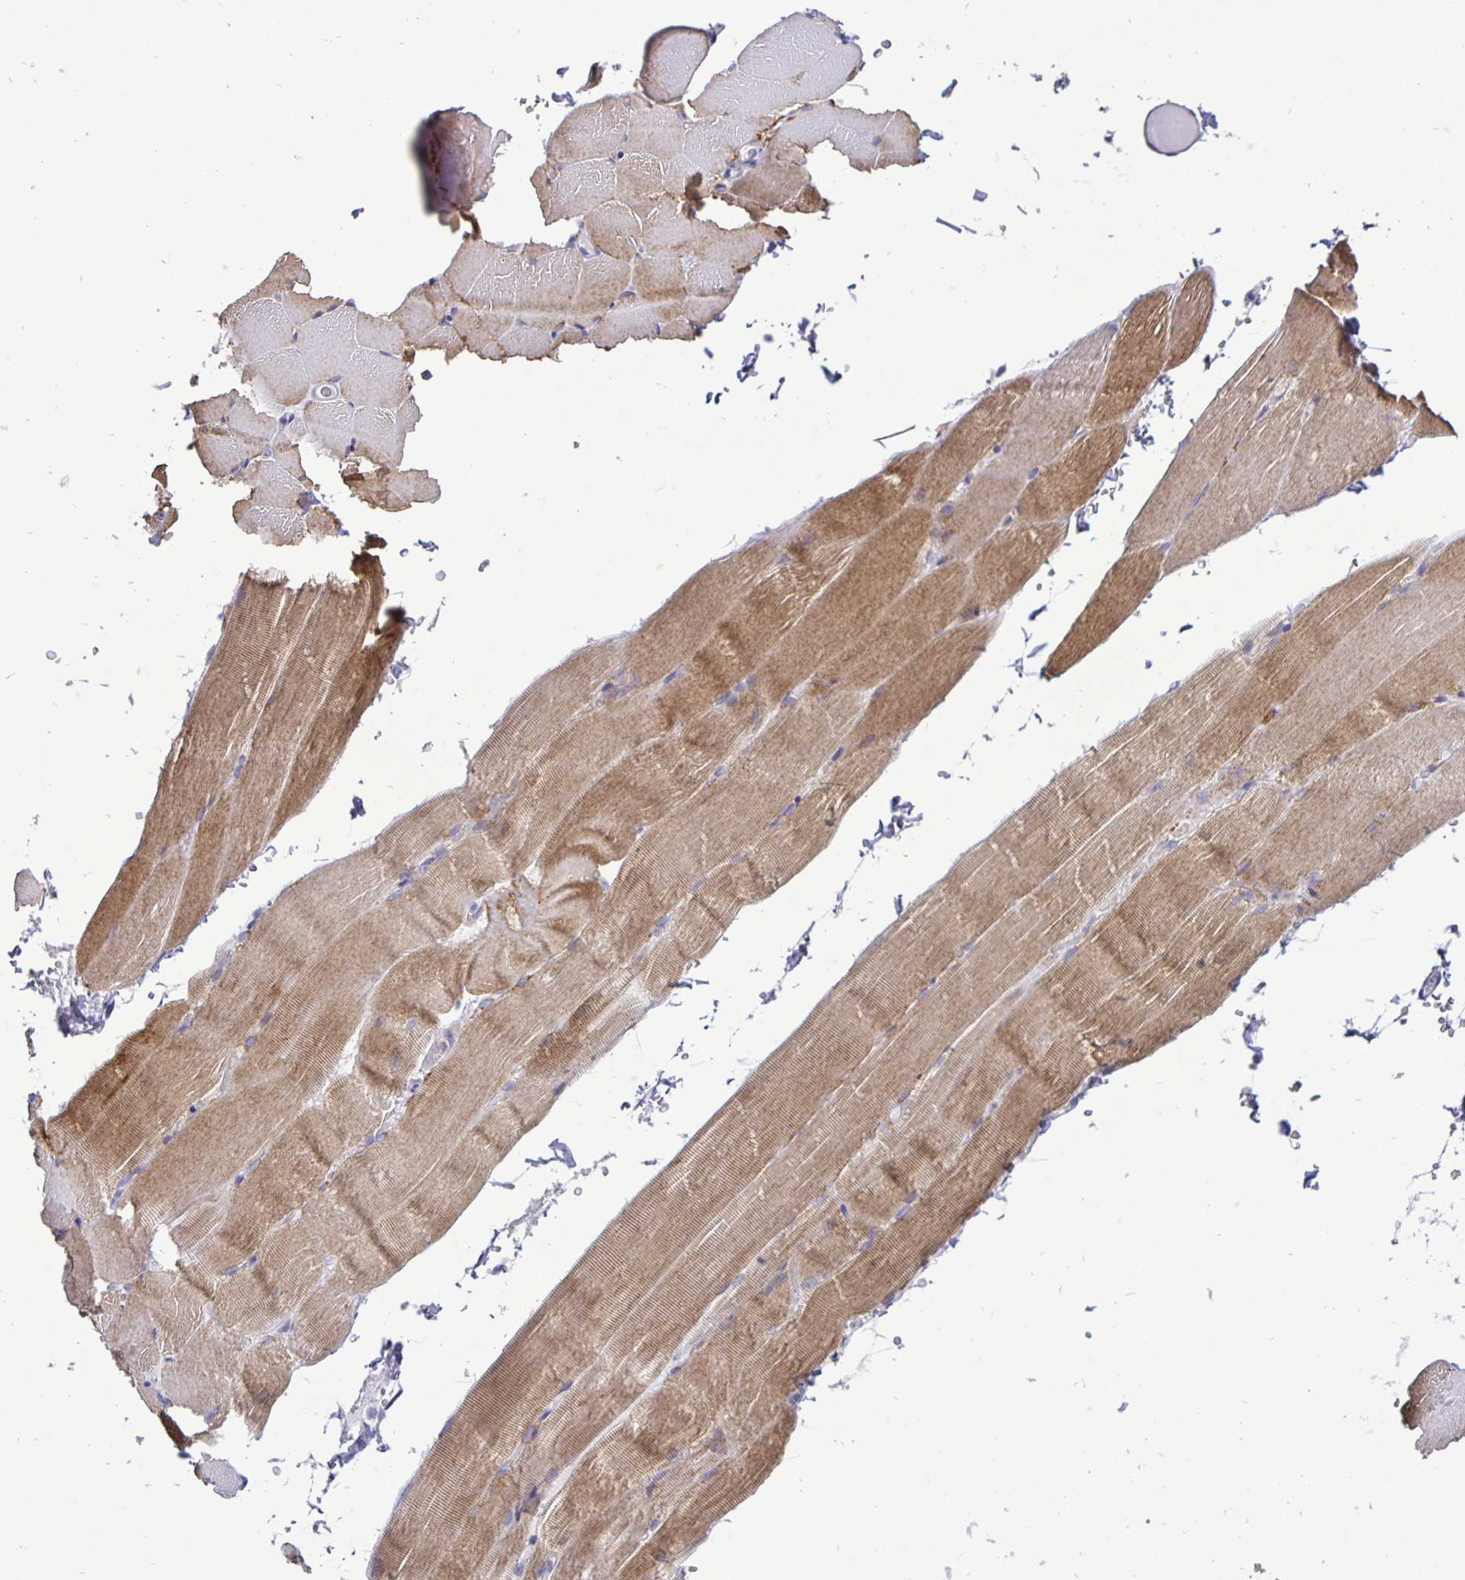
{"staining": {"intensity": "moderate", "quantity": "25%-75%", "location": "cytoplasmic/membranous"}, "tissue": "skeletal muscle", "cell_type": "Myocytes", "image_type": "normal", "snomed": [{"axis": "morphology", "description": "Normal tissue, NOS"}, {"axis": "topography", "description": "Skeletal muscle"}], "caption": "Immunohistochemical staining of unremarkable skeletal muscle displays moderate cytoplasmic/membranous protein positivity in about 25%-75% of myocytes.", "gene": "ERBB2", "patient": {"sex": "female", "age": 37}}